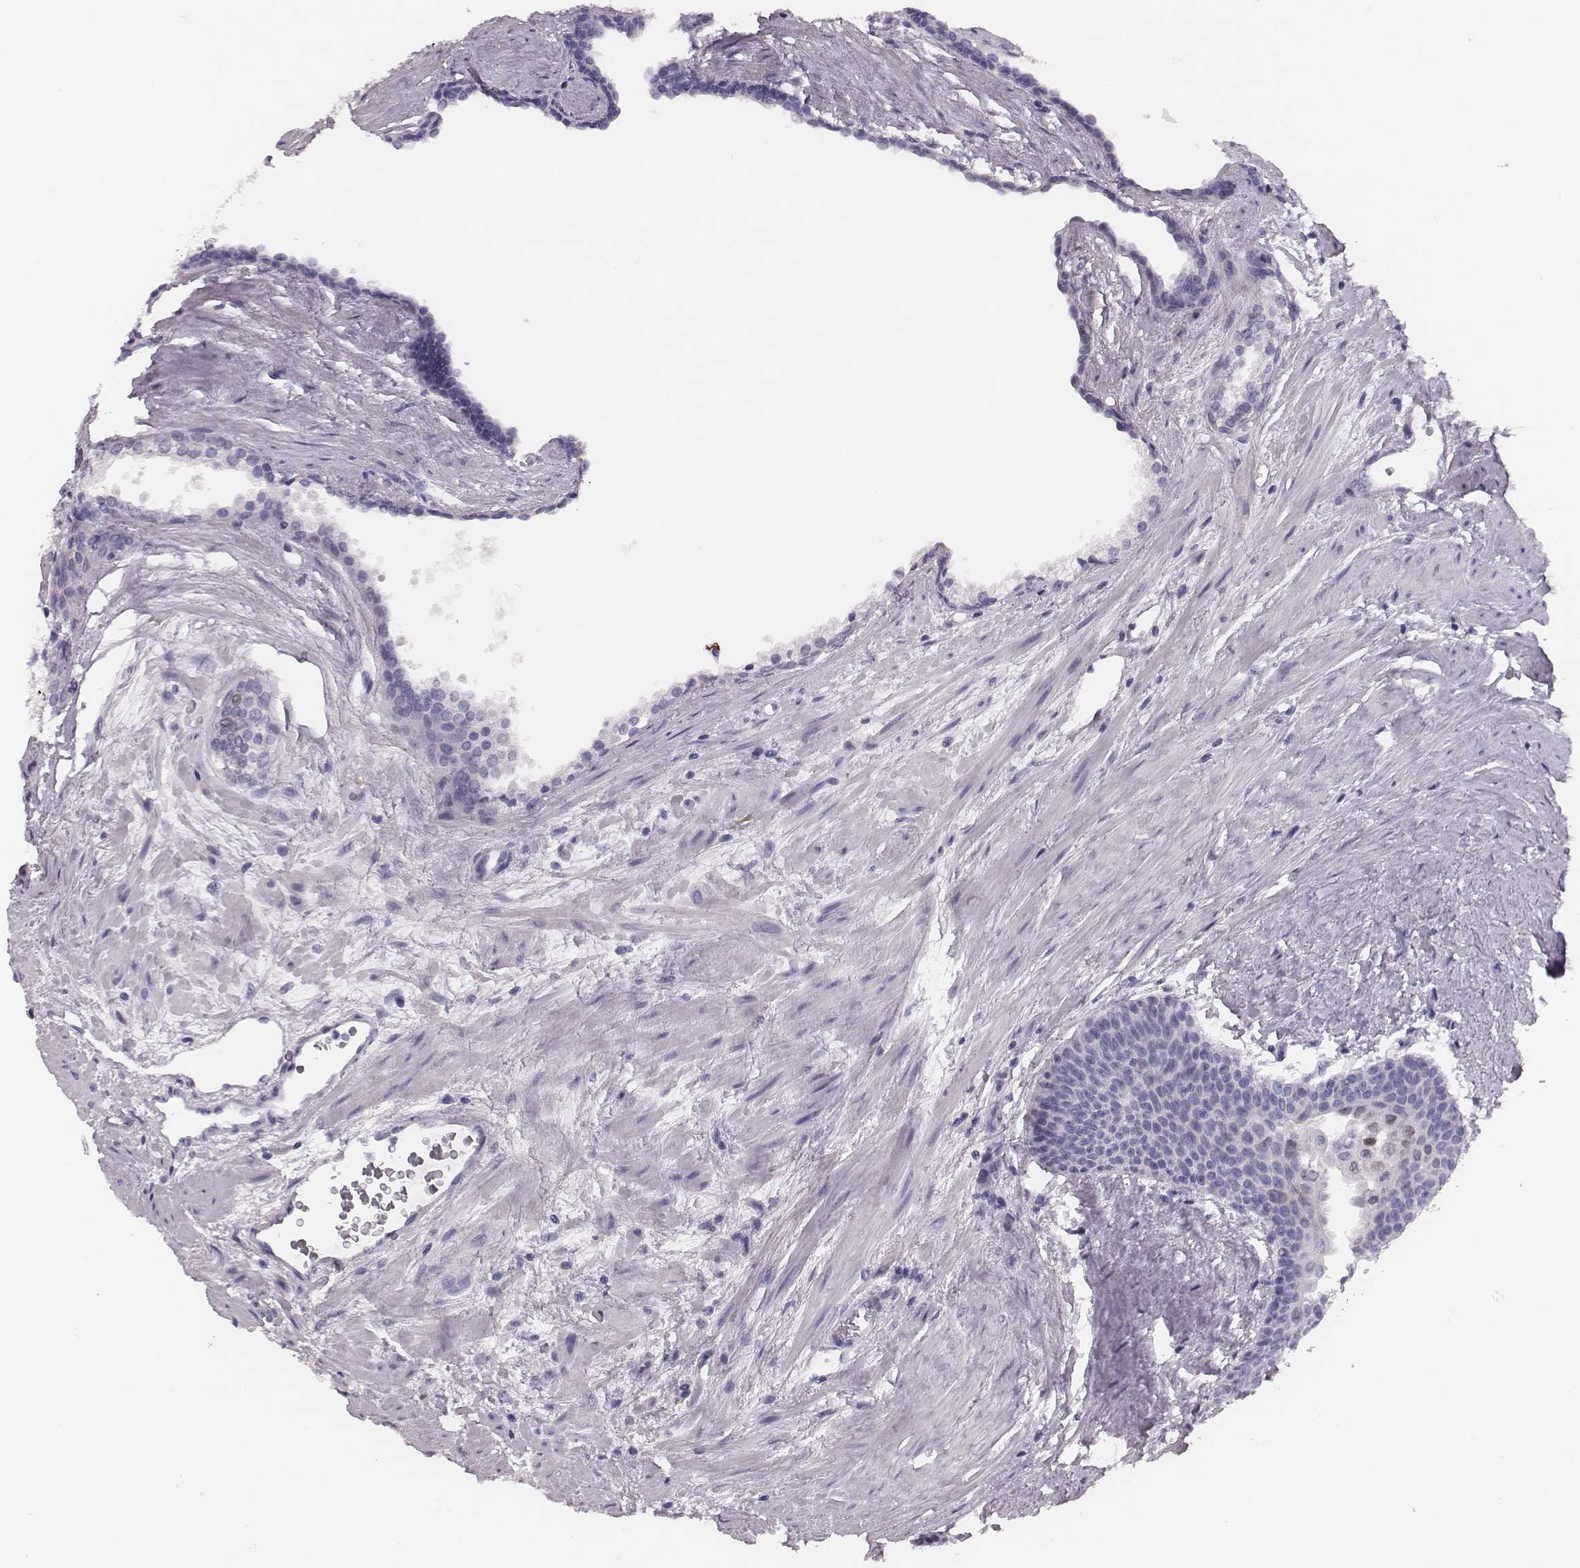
{"staining": {"intensity": "negative", "quantity": "none", "location": "none"}, "tissue": "prostate cancer", "cell_type": "Tumor cells", "image_type": "cancer", "snomed": [{"axis": "morphology", "description": "Adenocarcinoma, Low grade"}, {"axis": "topography", "description": "Prostate"}], "caption": "DAB (3,3'-diaminobenzidine) immunohistochemical staining of human adenocarcinoma (low-grade) (prostate) exhibits no significant staining in tumor cells. (Stains: DAB IHC with hematoxylin counter stain, Microscopy: brightfield microscopy at high magnification).", "gene": "ADGRF4", "patient": {"sex": "male", "age": 56}}